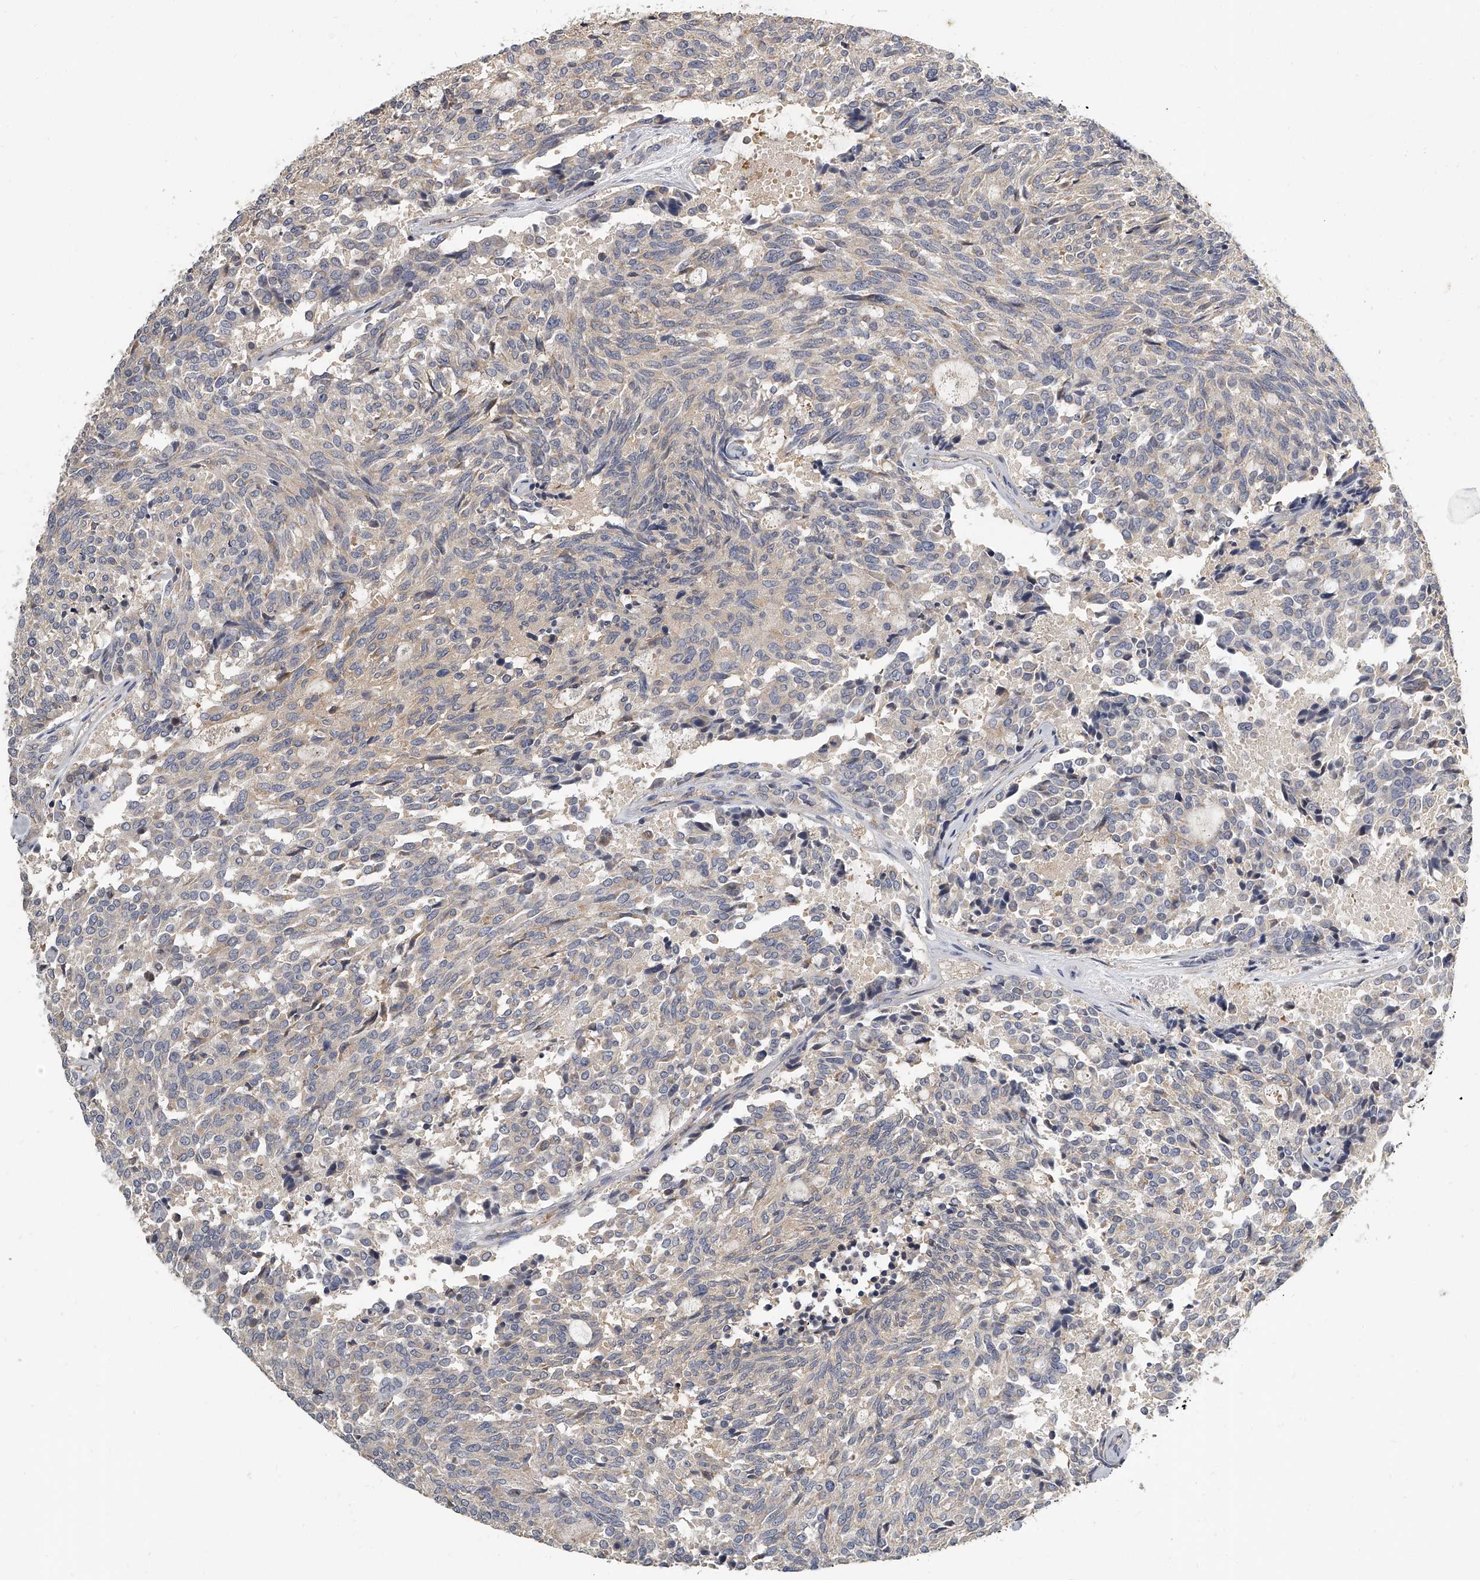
{"staining": {"intensity": "negative", "quantity": "none", "location": "none"}, "tissue": "carcinoid", "cell_type": "Tumor cells", "image_type": "cancer", "snomed": [{"axis": "morphology", "description": "Carcinoid, malignant, NOS"}, {"axis": "topography", "description": "Pancreas"}], "caption": "A micrograph of carcinoid (malignant) stained for a protein reveals no brown staining in tumor cells.", "gene": "KLHL7", "patient": {"sex": "female", "age": 54}}